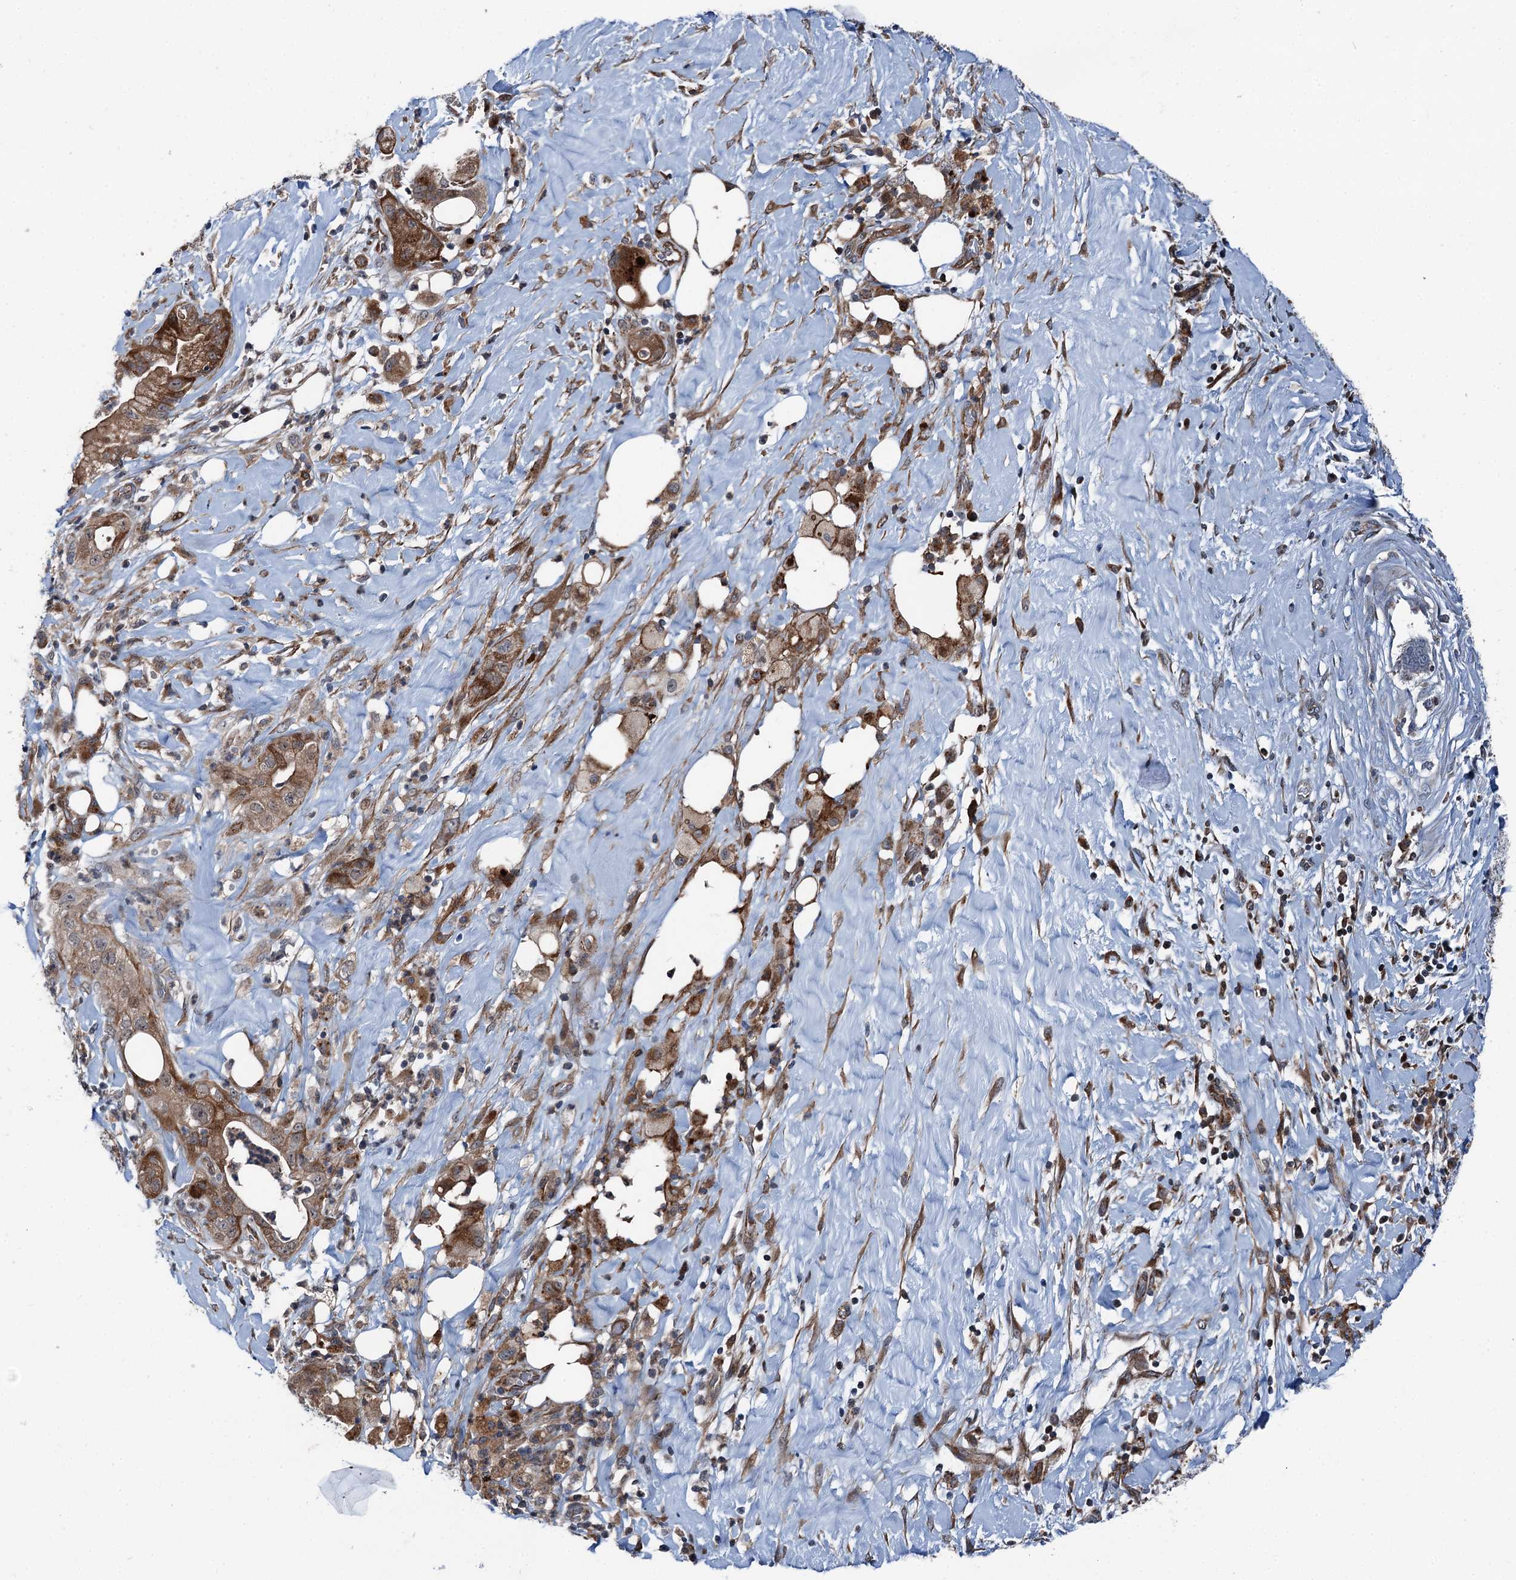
{"staining": {"intensity": "moderate", "quantity": ">75%", "location": "cytoplasmic/membranous"}, "tissue": "pancreatic cancer", "cell_type": "Tumor cells", "image_type": "cancer", "snomed": [{"axis": "morphology", "description": "Adenocarcinoma, NOS"}, {"axis": "topography", "description": "Pancreas"}], "caption": "Human pancreatic cancer stained with a brown dye displays moderate cytoplasmic/membranous positive expression in approximately >75% of tumor cells.", "gene": "POLR1D", "patient": {"sex": "male", "age": 58}}